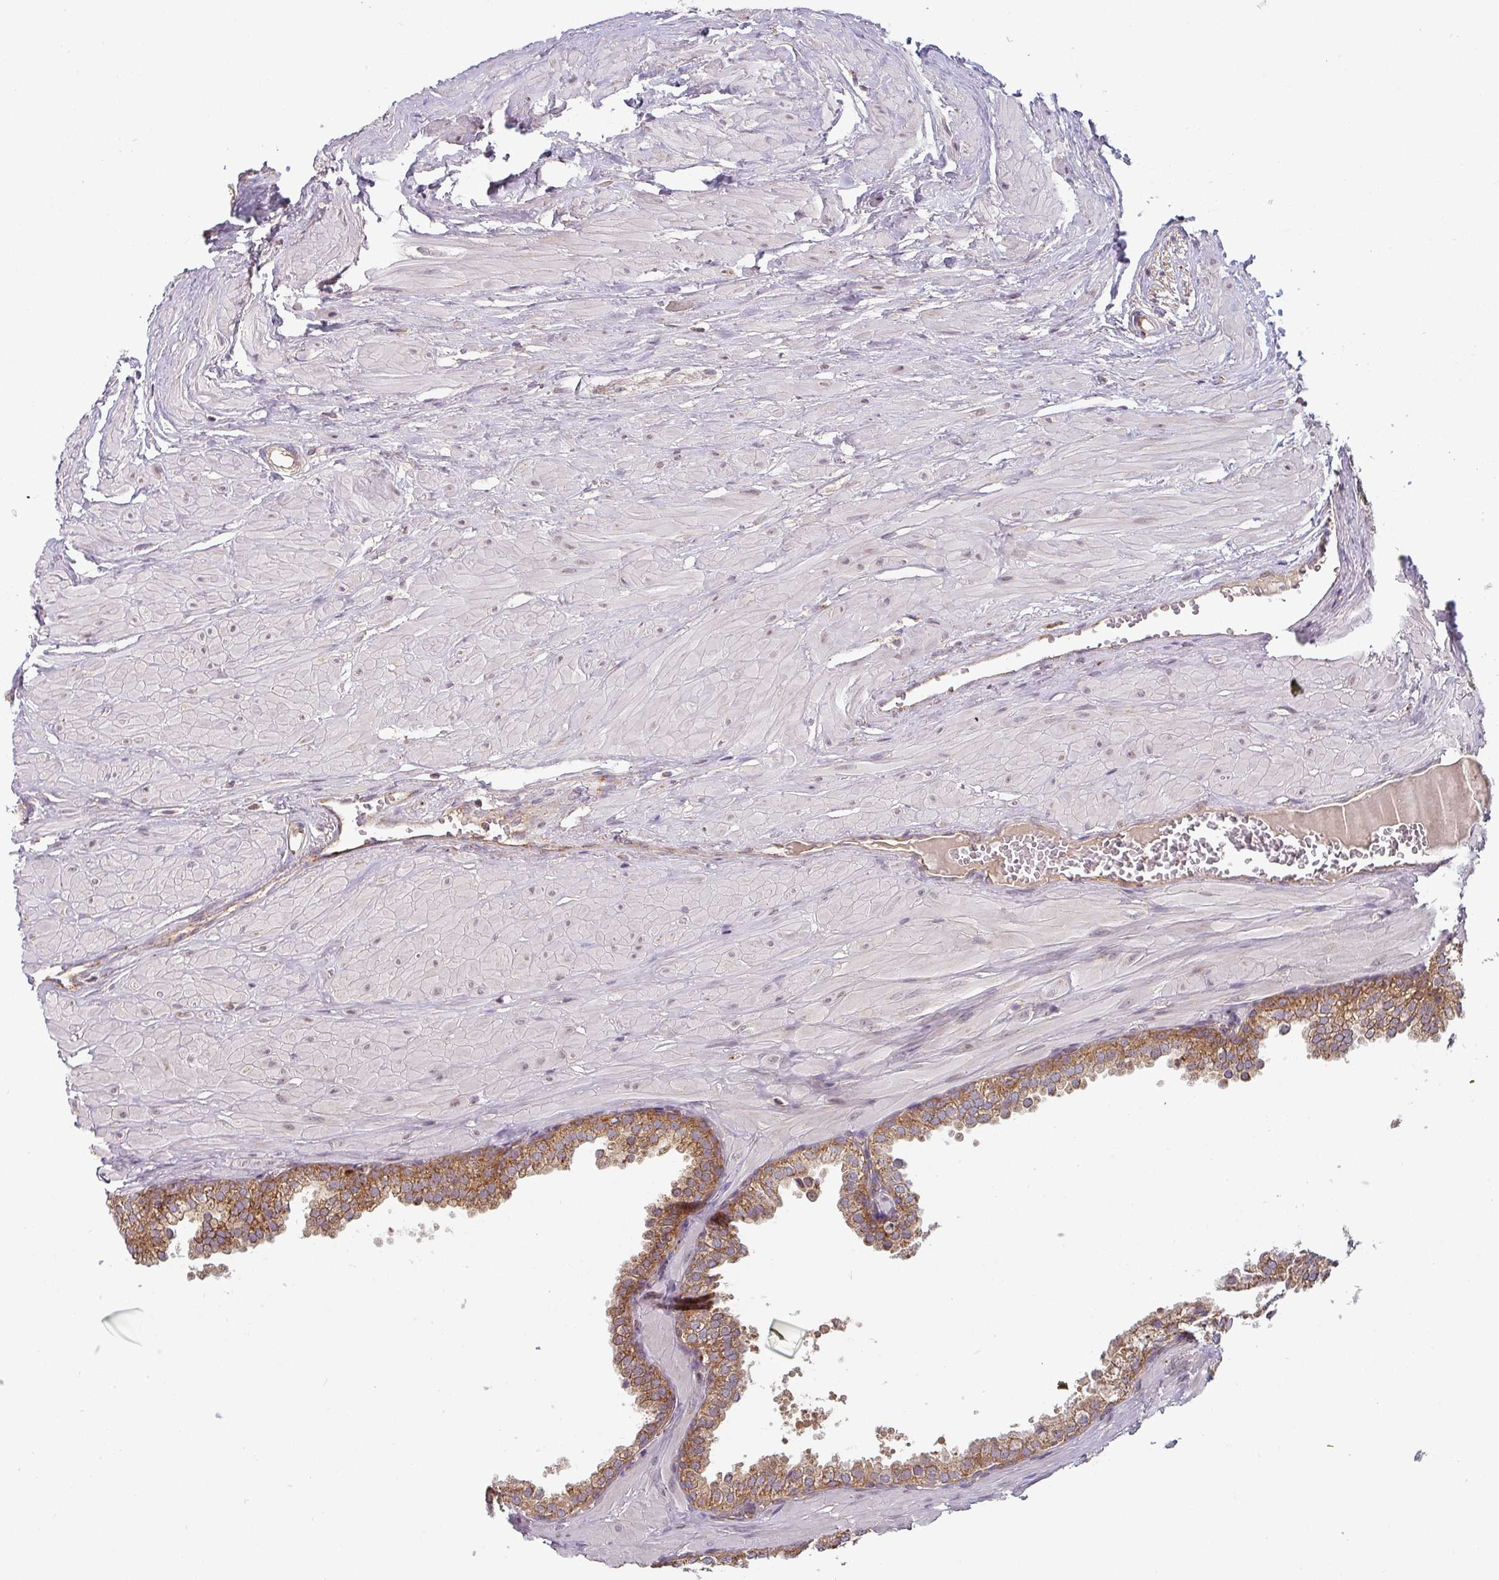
{"staining": {"intensity": "moderate", "quantity": ">75%", "location": "cytoplasmic/membranous"}, "tissue": "prostate", "cell_type": "Glandular cells", "image_type": "normal", "snomed": [{"axis": "morphology", "description": "Normal tissue, NOS"}, {"axis": "topography", "description": "Prostate"}, {"axis": "topography", "description": "Peripheral nerve tissue"}], "caption": "A high-resolution histopathology image shows immunohistochemistry staining of unremarkable prostate, which exhibits moderate cytoplasmic/membranous staining in approximately >75% of glandular cells. (DAB IHC, brown staining for protein, blue staining for nuclei).", "gene": "MRPS16", "patient": {"sex": "male", "age": 55}}